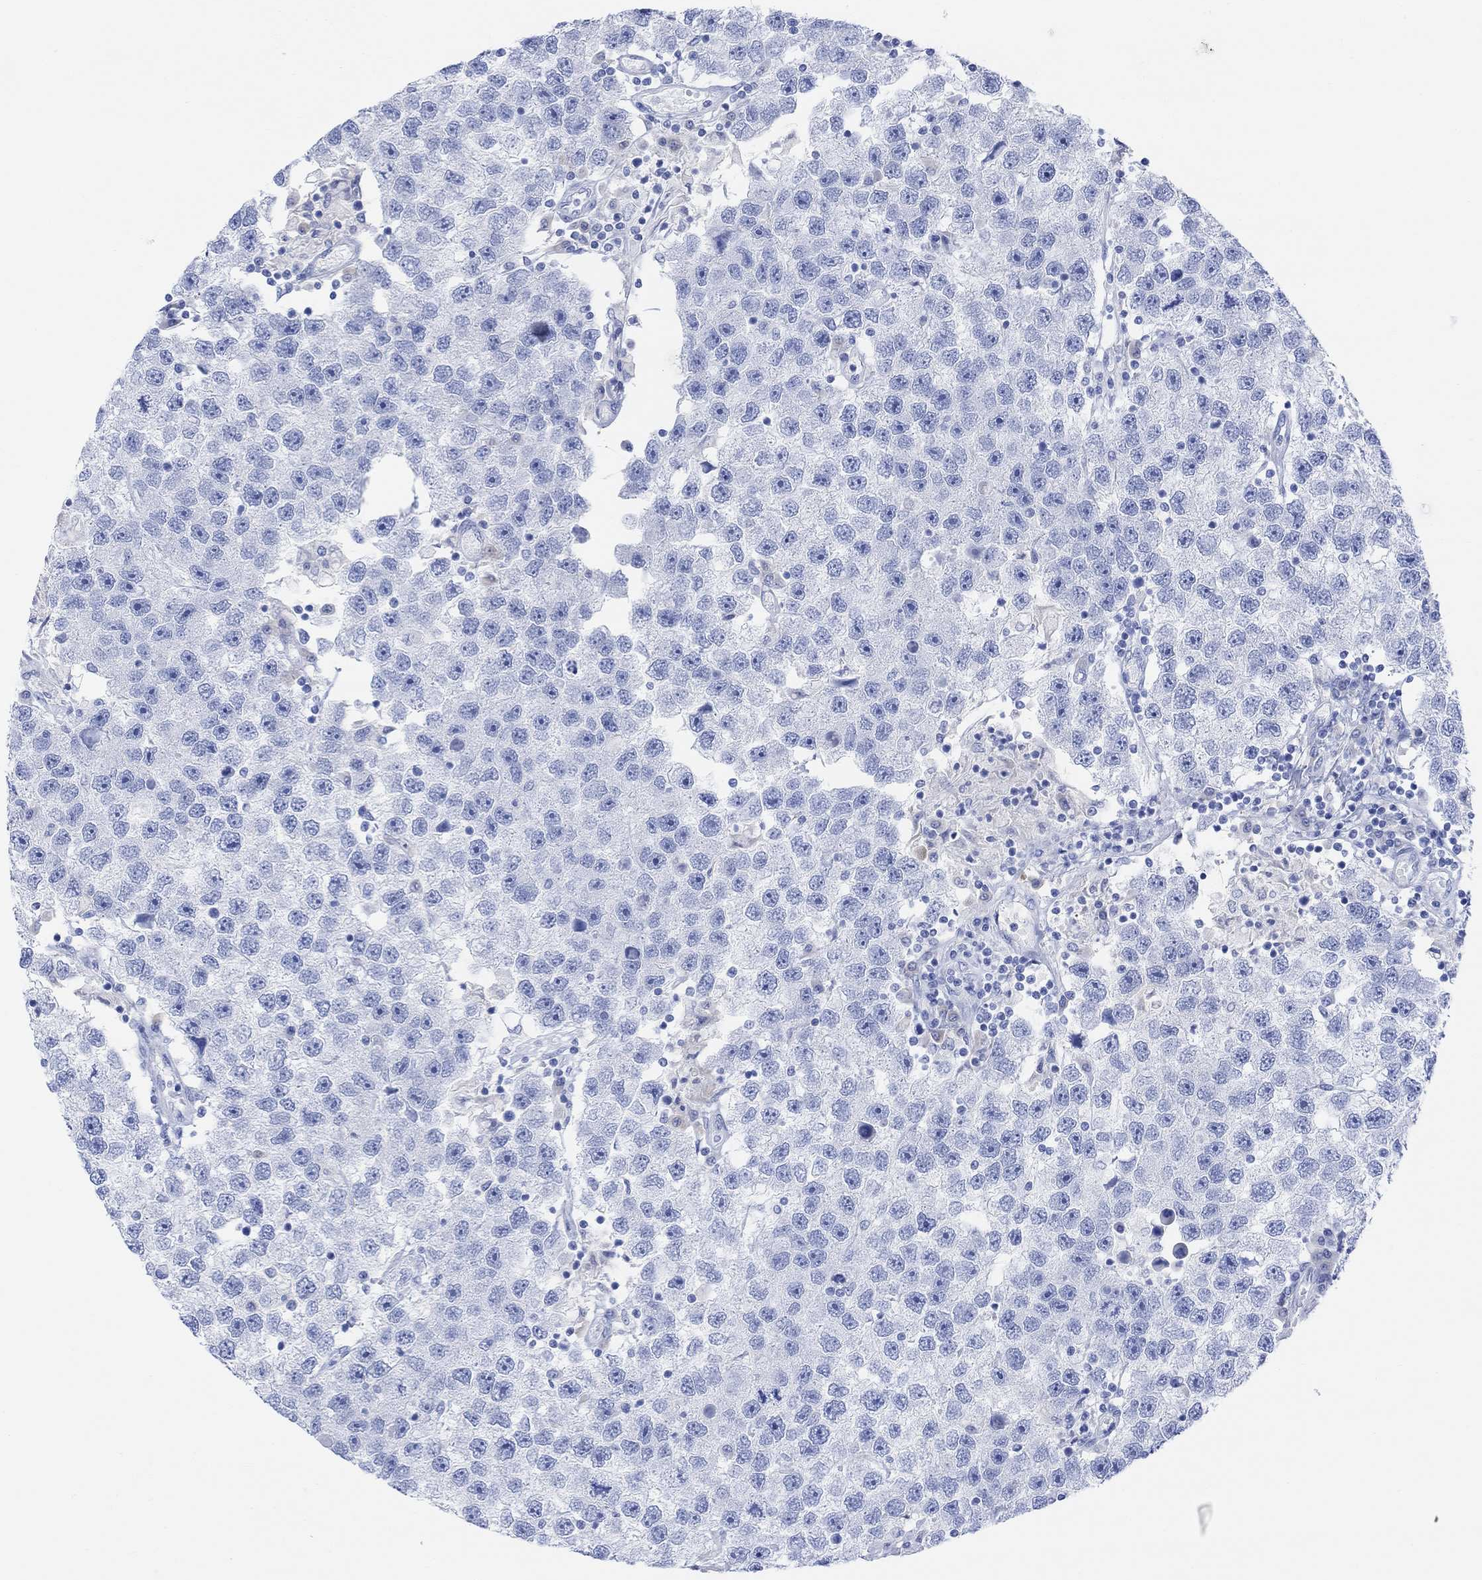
{"staining": {"intensity": "negative", "quantity": "none", "location": "none"}, "tissue": "testis cancer", "cell_type": "Tumor cells", "image_type": "cancer", "snomed": [{"axis": "morphology", "description": "Seminoma, NOS"}, {"axis": "topography", "description": "Testis"}], "caption": "The image exhibits no significant positivity in tumor cells of seminoma (testis).", "gene": "GNG13", "patient": {"sex": "male", "age": 26}}